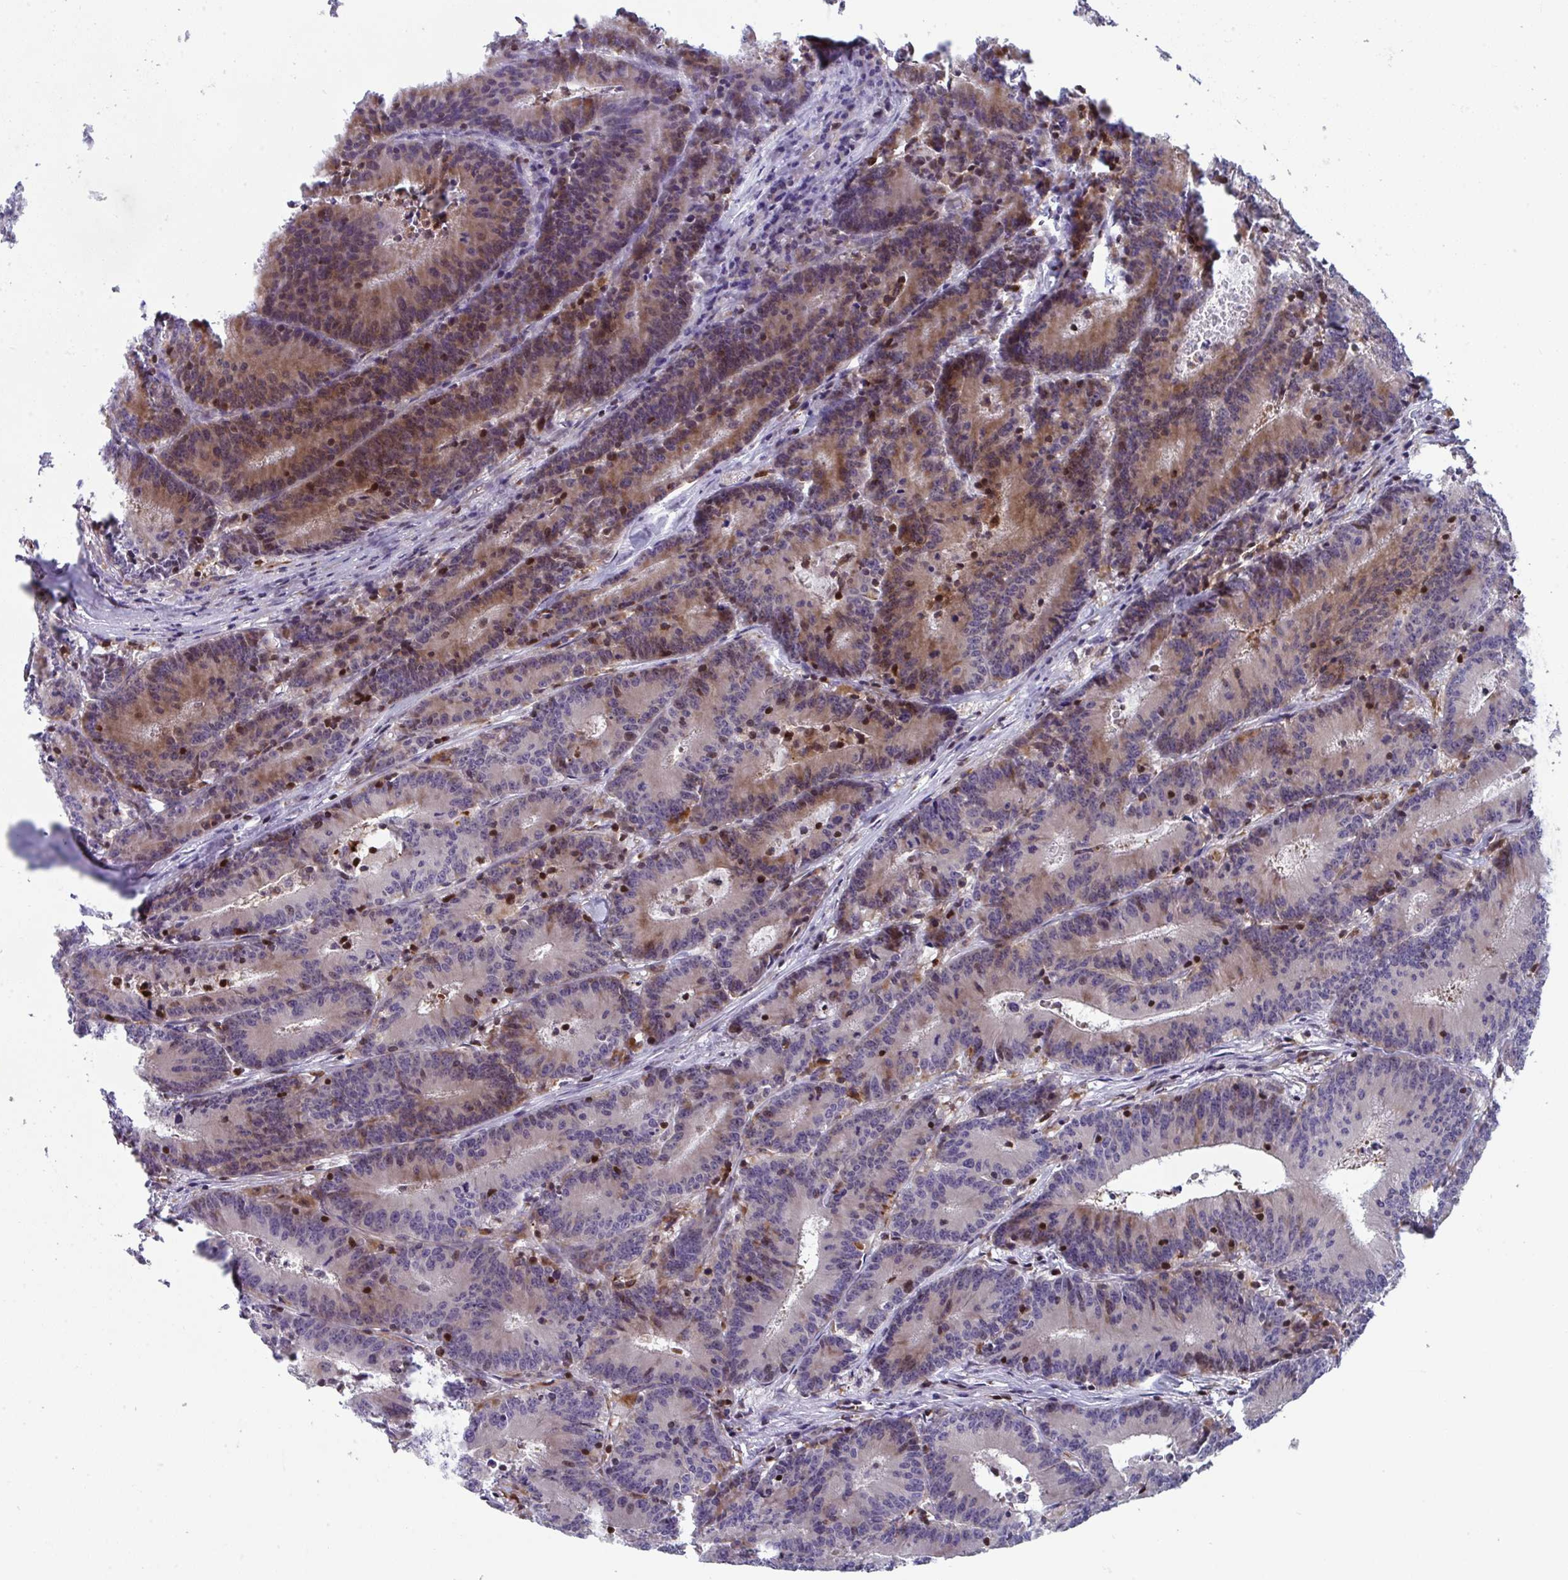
{"staining": {"intensity": "moderate", "quantity": "25%-75%", "location": "cytoplasmic/membranous"}, "tissue": "colorectal cancer", "cell_type": "Tumor cells", "image_type": "cancer", "snomed": [{"axis": "morphology", "description": "Adenocarcinoma, NOS"}, {"axis": "topography", "description": "Colon"}], "caption": "Tumor cells display moderate cytoplasmic/membranous expression in about 25%-75% of cells in colorectal cancer. The protein is shown in brown color, while the nuclei are stained blue.", "gene": "AOC2", "patient": {"sex": "female", "age": 78}}